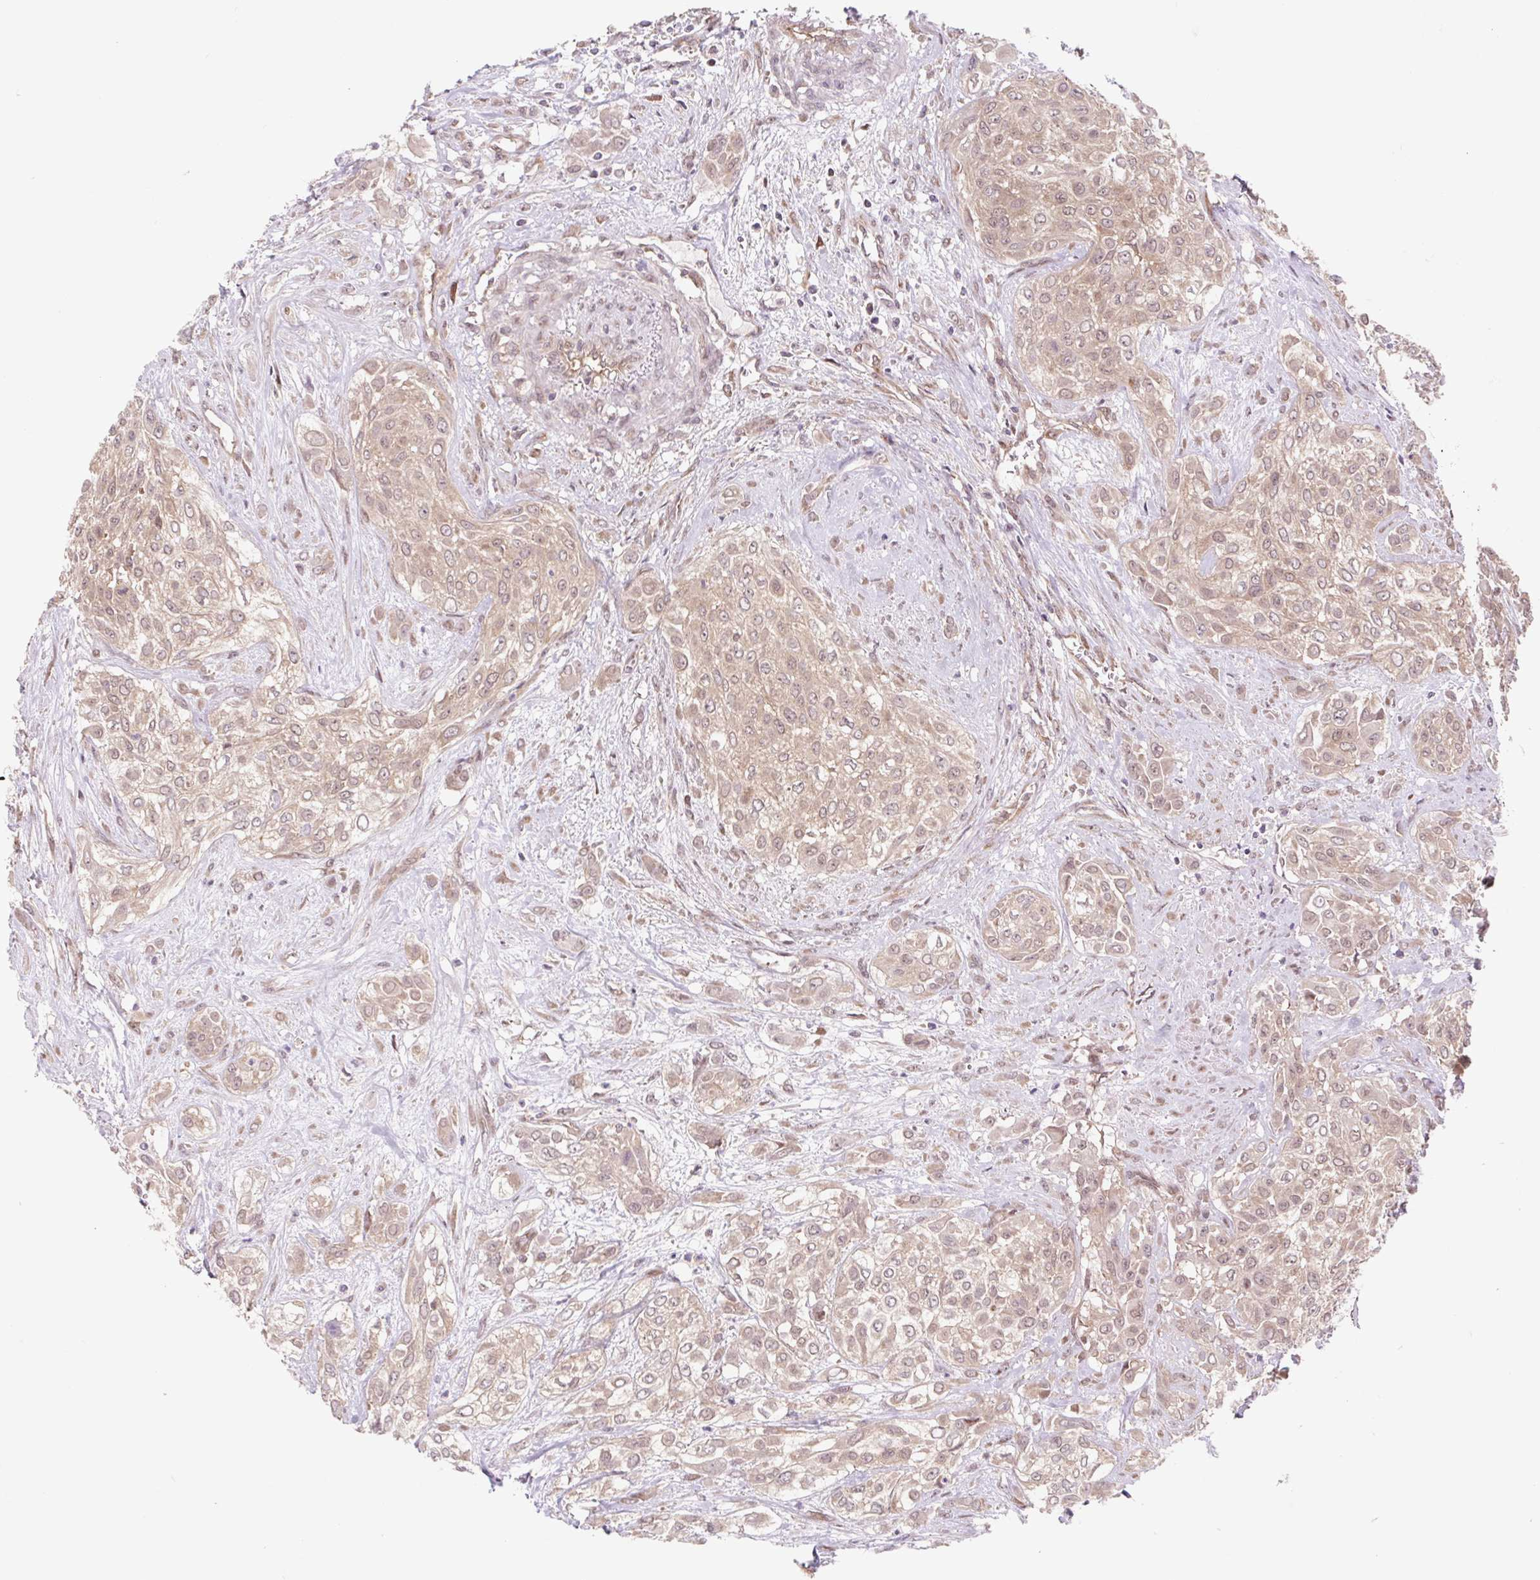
{"staining": {"intensity": "weak", "quantity": ">75%", "location": "cytoplasmic/membranous,nuclear"}, "tissue": "urothelial cancer", "cell_type": "Tumor cells", "image_type": "cancer", "snomed": [{"axis": "morphology", "description": "Urothelial carcinoma, High grade"}, {"axis": "topography", "description": "Urinary bladder"}], "caption": "A high-resolution photomicrograph shows immunohistochemistry (IHC) staining of urothelial cancer, which displays weak cytoplasmic/membranous and nuclear staining in about >75% of tumor cells.", "gene": "HFE", "patient": {"sex": "male", "age": 57}}